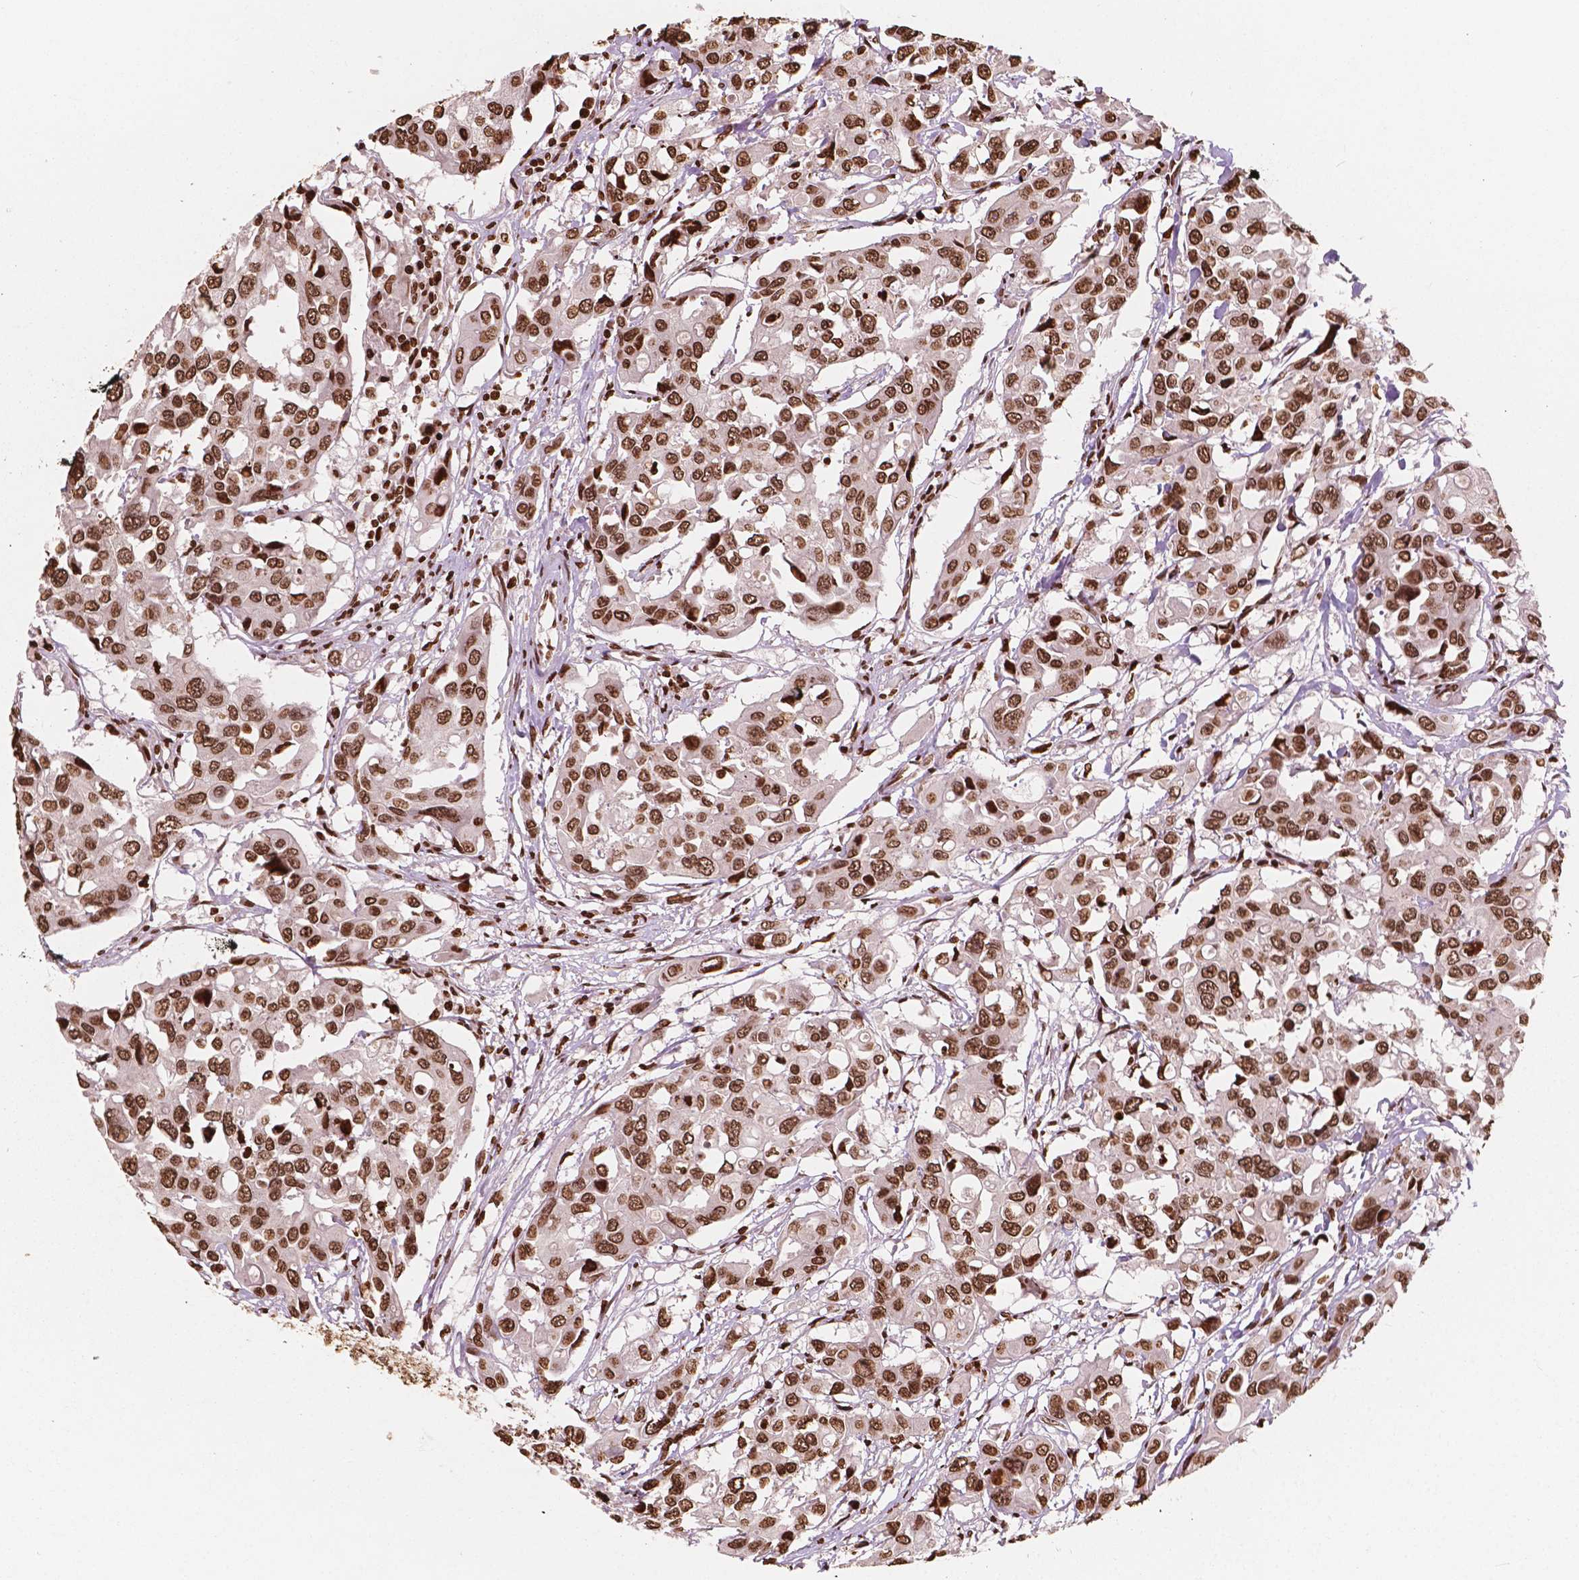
{"staining": {"intensity": "strong", "quantity": ">75%", "location": "nuclear"}, "tissue": "colorectal cancer", "cell_type": "Tumor cells", "image_type": "cancer", "snomed": [{"axis": "morphology", "description": "Adenocarcinoma, NOS"}, {"axis": "topography", "description": "Colon"}], "caption": "Immunohistochemical staining of colorectal cancer shows high levels of strong nuclear staining in about >75% of tumor cells.", "gene": "H3C7", "patient": {"sex": "male", "age": 77}}